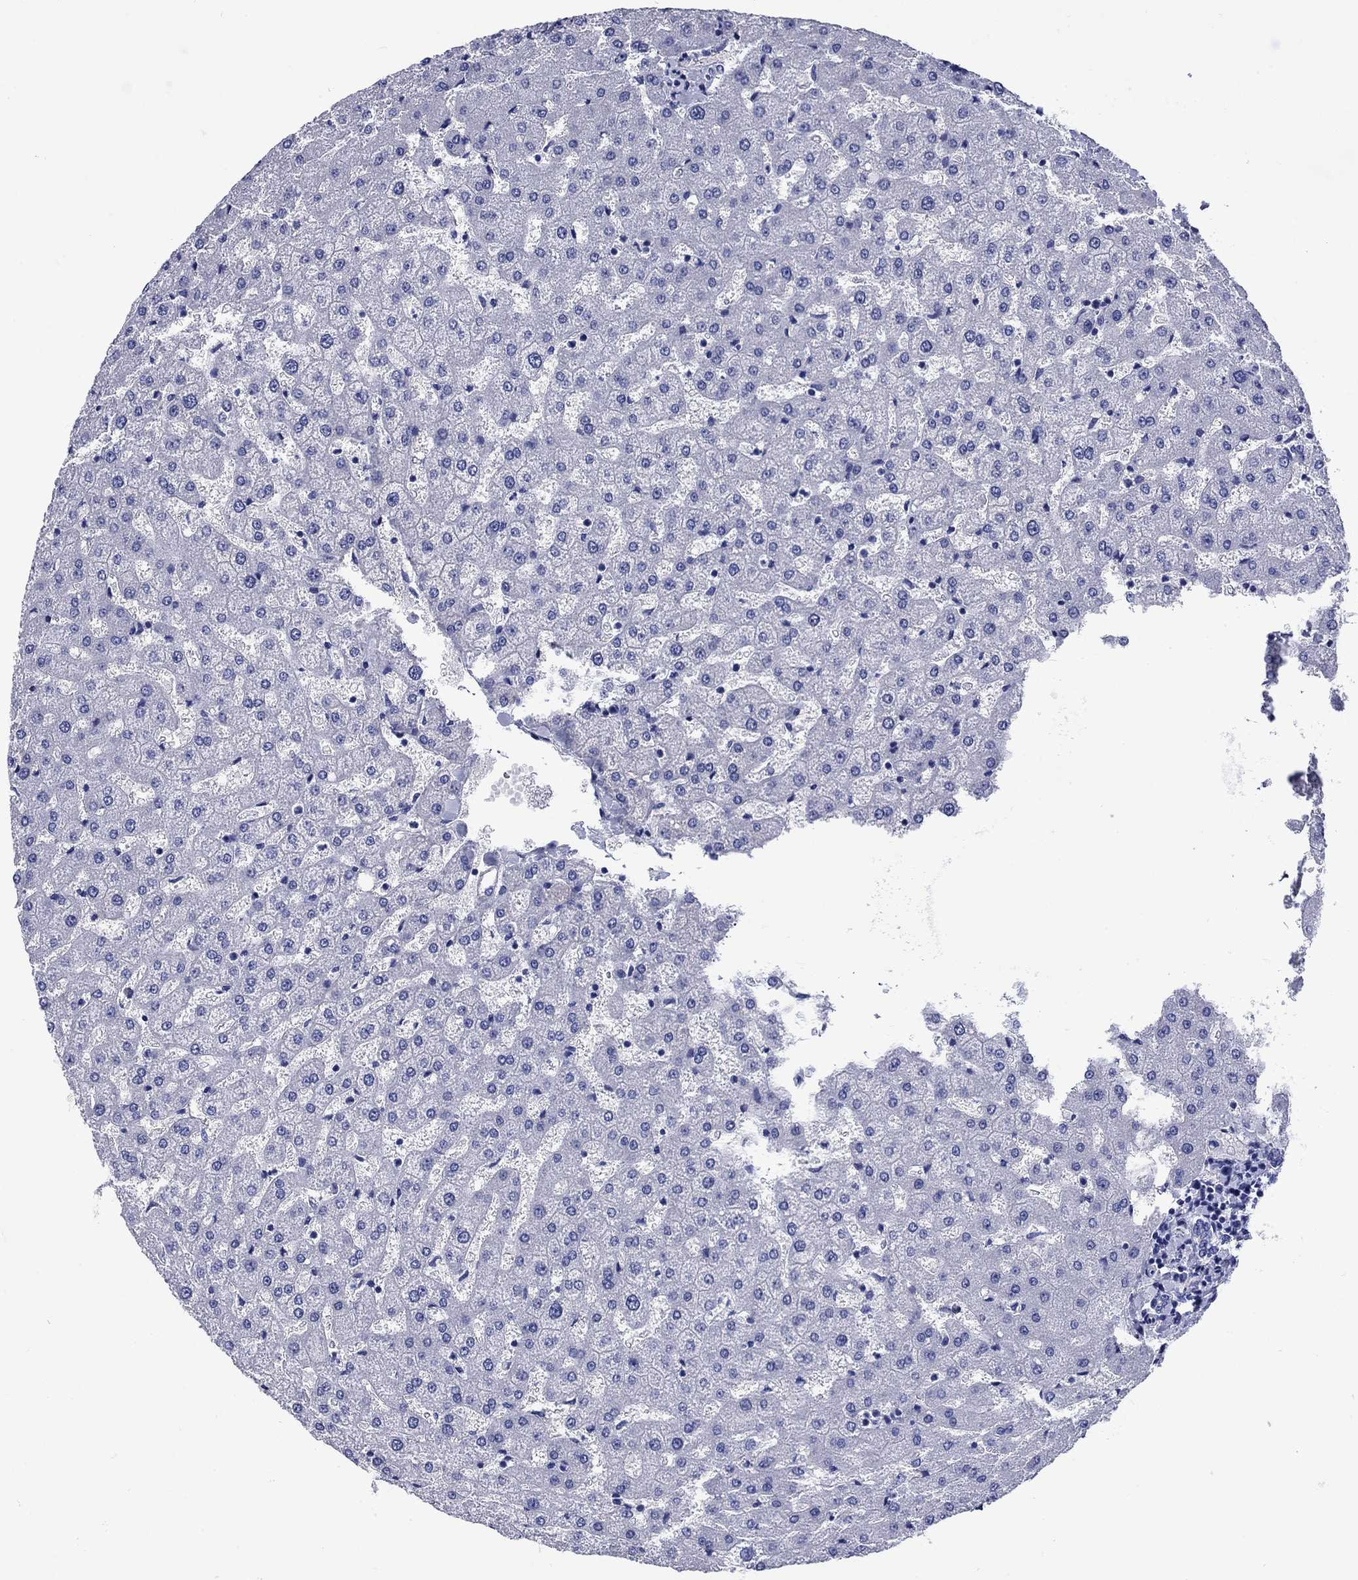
{"staining": {"intensity": "negative", "quantity": "none", "location": "none"}, "tissue": "liver", "cell_type": "Cholangiocytes", "image_type": "normal", "snomed": [{"axis": "morphology", "description": "Normal tissue, NOS"}, {"axis": "topography", "description": "Liver"}], "caption": "Immunohistochemistry (IHC) of benign human liver displays no staining in cholangiocytes.", "gene": "SLC1A2", "patient": {"sex": "female", "age": 50}}